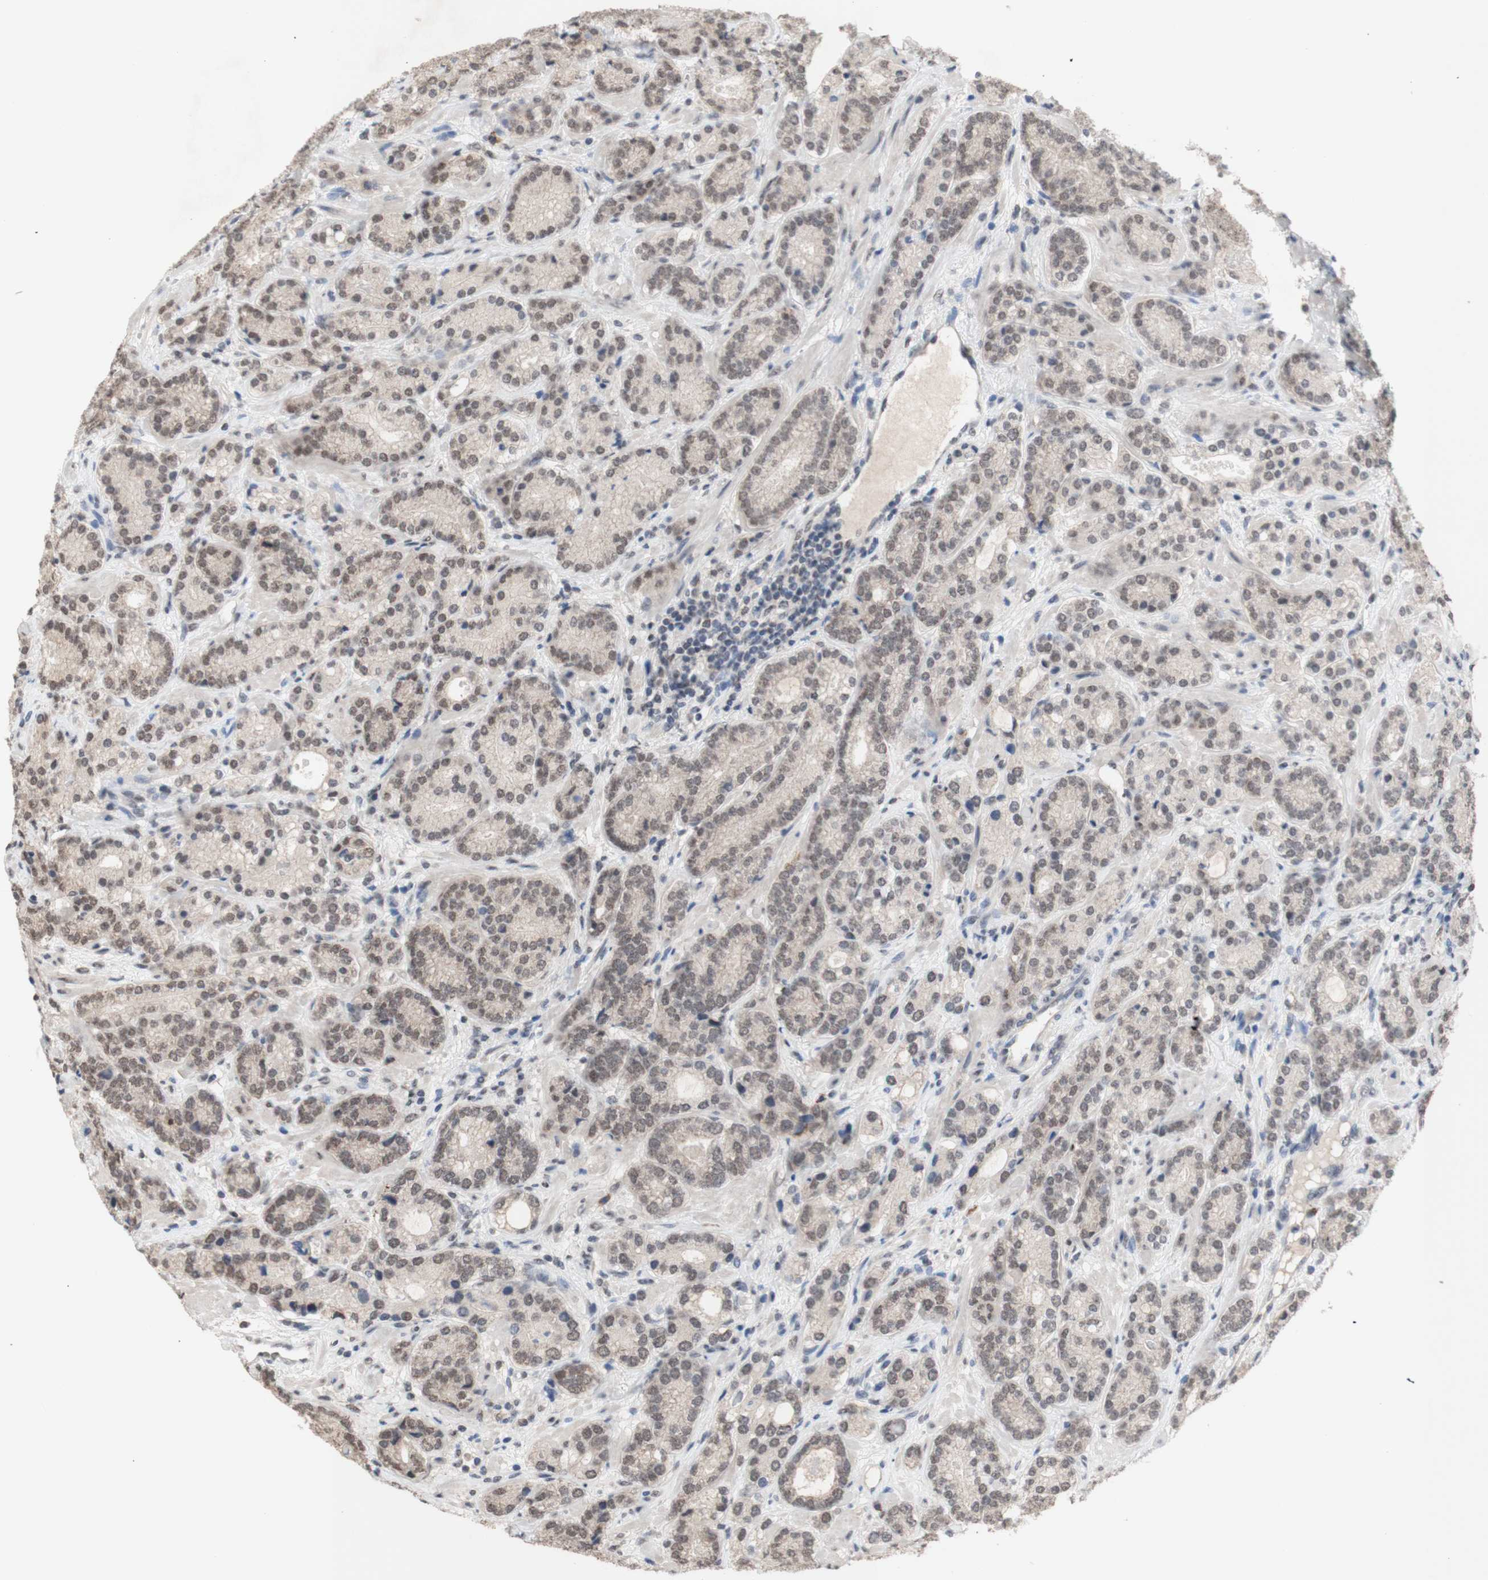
{"staining": {"intensity": "weak", "quantity": ">75%", "location": "nuclear"}, "tissue": "prostate cancer", "cell_type": "Tumor cells", "image_type": "cancer", "snomed": [{"axis": "morphology", "description": "Adenocarcinoma, High grade"}, {"axis": "topography", "description": "Prostate"}], "caption": "Prostate cancer tissue demonstrates weak nuclear expression in about >75% of tumor cells, visualized by immunohistochemistry.", "gene": "SFPQ", "patient": {"sex": "male", "age": 61}}